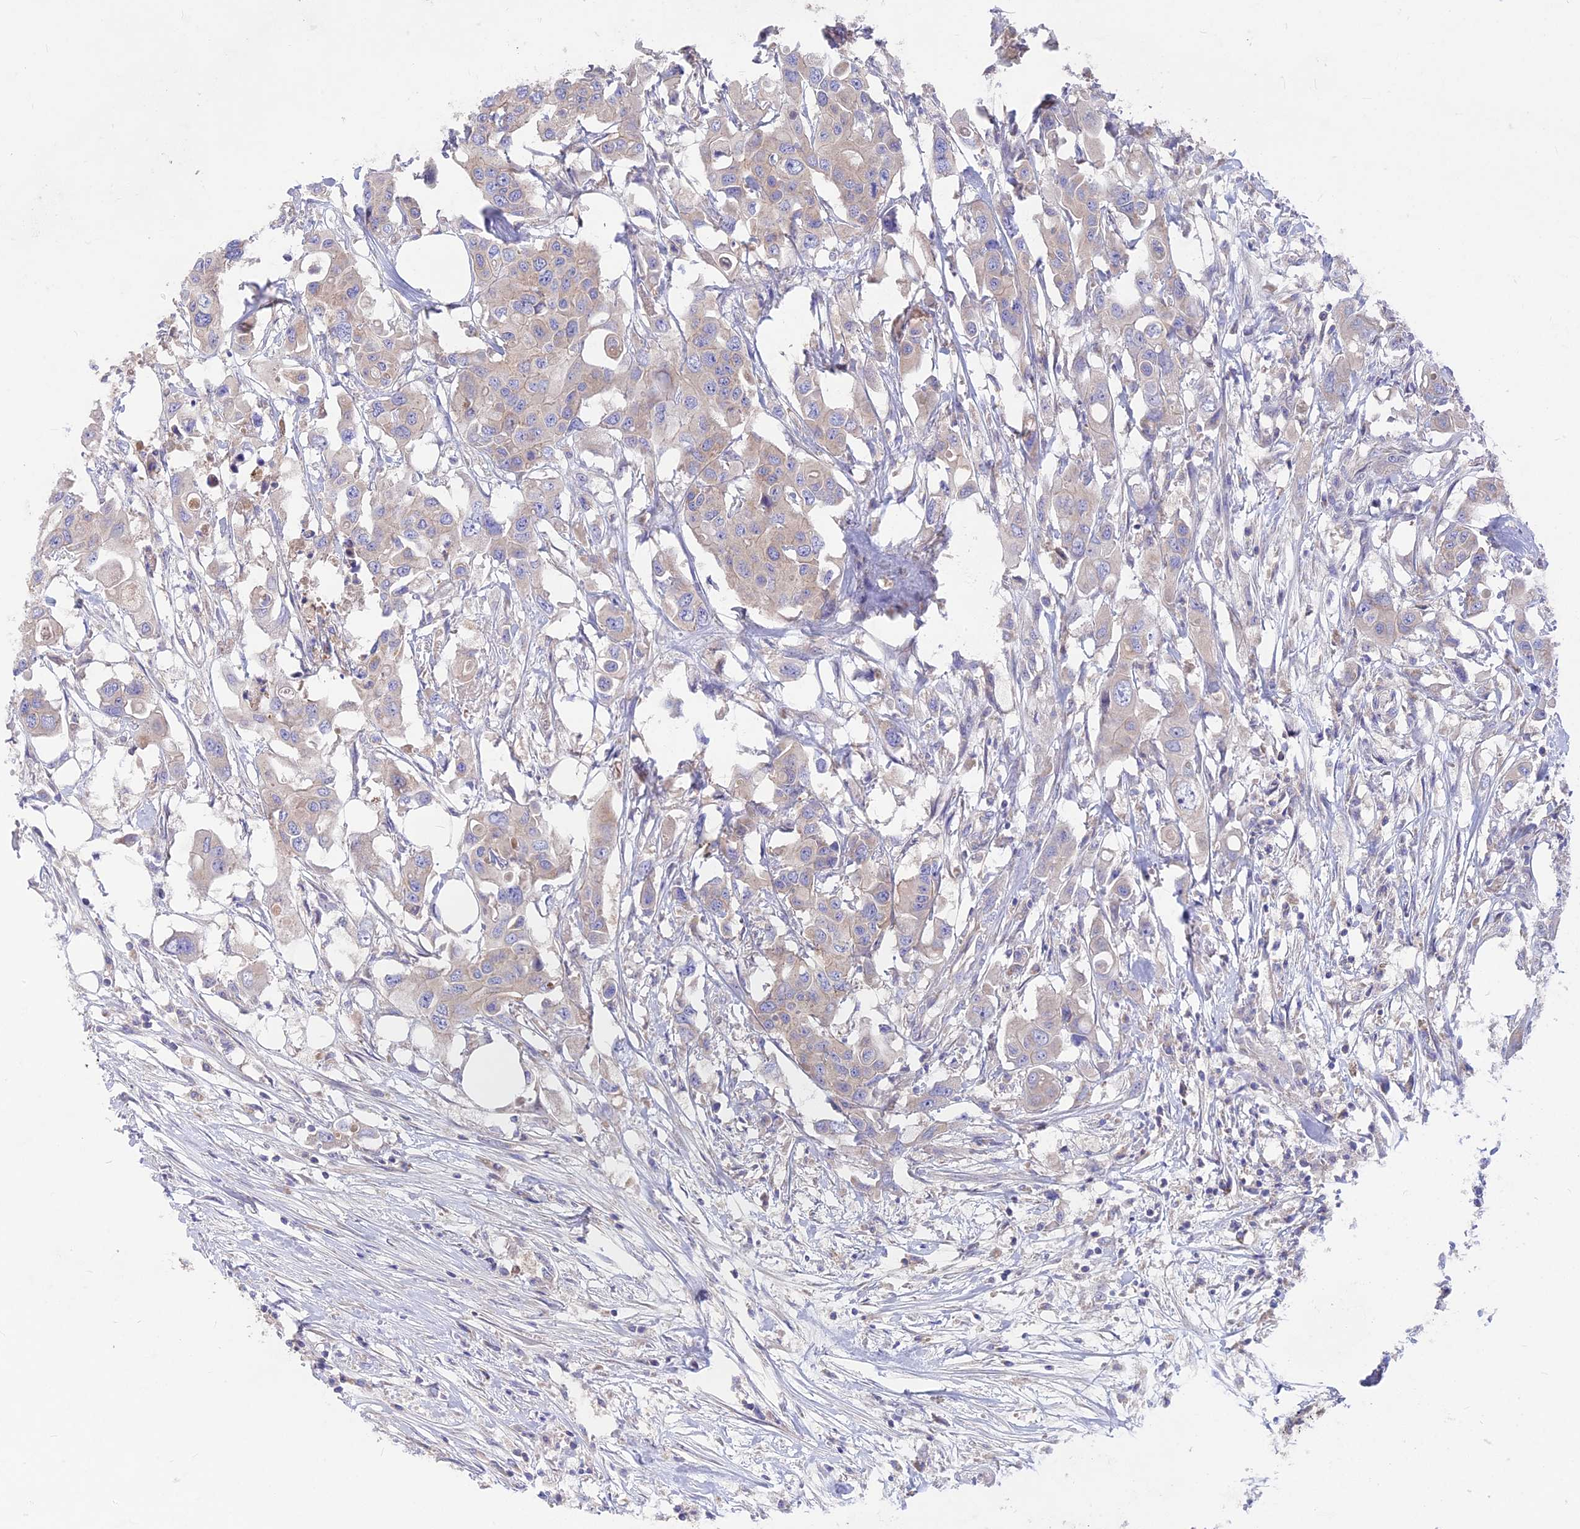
{"staining": {"intensity": "weak", "quantity": "<25%", "location": "cytoplasmic/membranous"}, "tissue": "colorectal cancer", "cell_type": "Tumor cells", "image_type": "cancer", "snomed": [{"axis": "morphology", "description": "Adenocarcinoma, NOS"}, {"axis": "topography", "description": "Colon"}], "caption": "IHC micrograph of human colorectal cancer stained for a protein (brown), which exhibits no staining in tumor cells.", "gene": "PZP", "patient": {"sex": "male", "age": 77}}